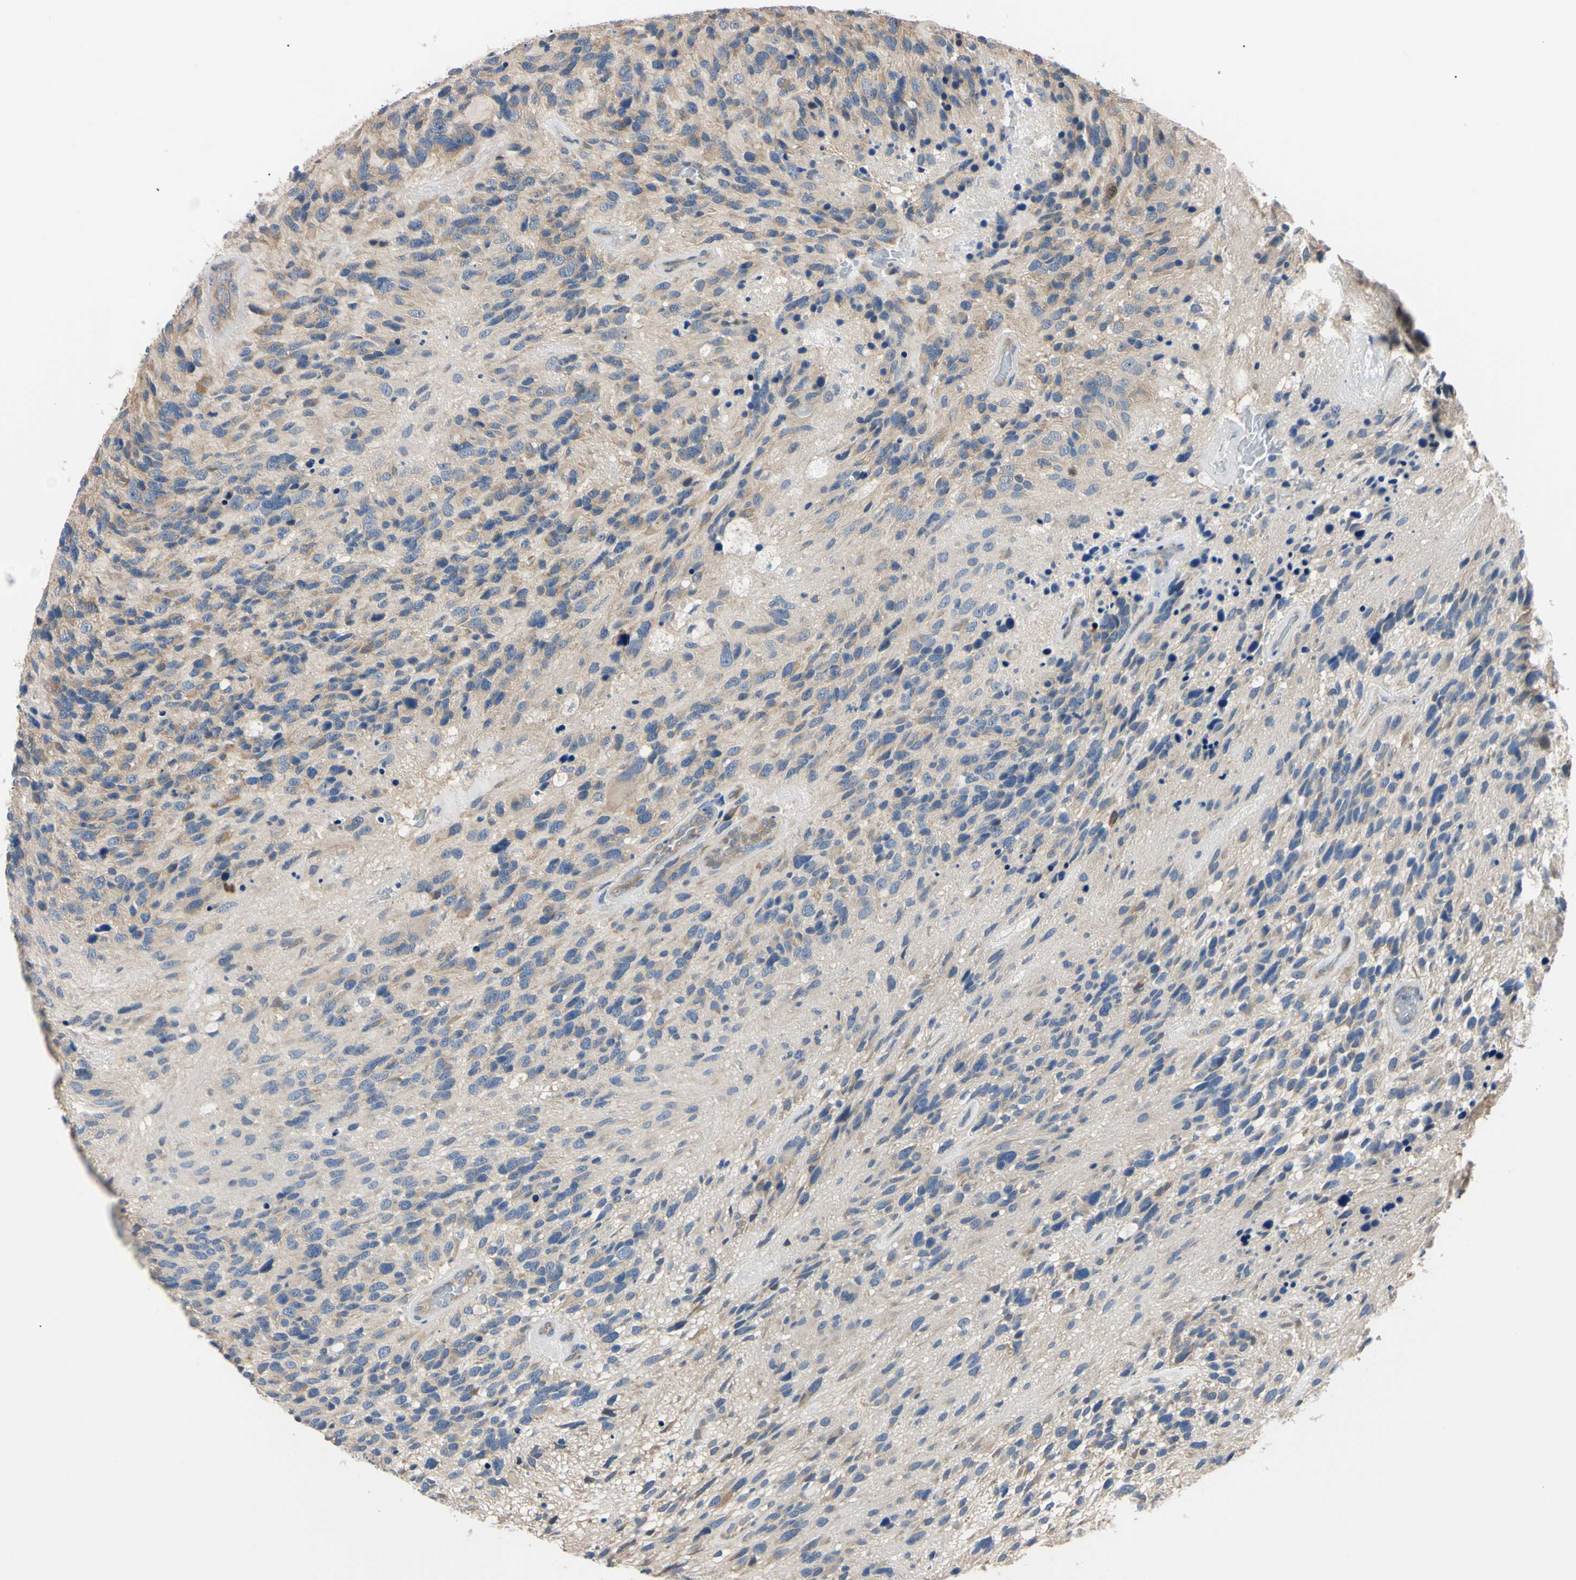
{"staining": {"intensity": "moderate", "quantity": "<25%", "location": "cytoplasmic/membranous"}, "tissue": "glioma", "cell_type": "Tumor cells", "image_type": "cancer", "snomed": [{"axis": "morphology", "description": "Glioma, malignant, High grade"}, {"axis": "topography", "description": "Brain"}], "caption": "A brown stain shows moderate cytoplasmic/membranous staining of a protein in malignant glioma (high-grade) tumor cells.", "gene": "RARS1", "patient": {"sex": "female", "age": 58}}